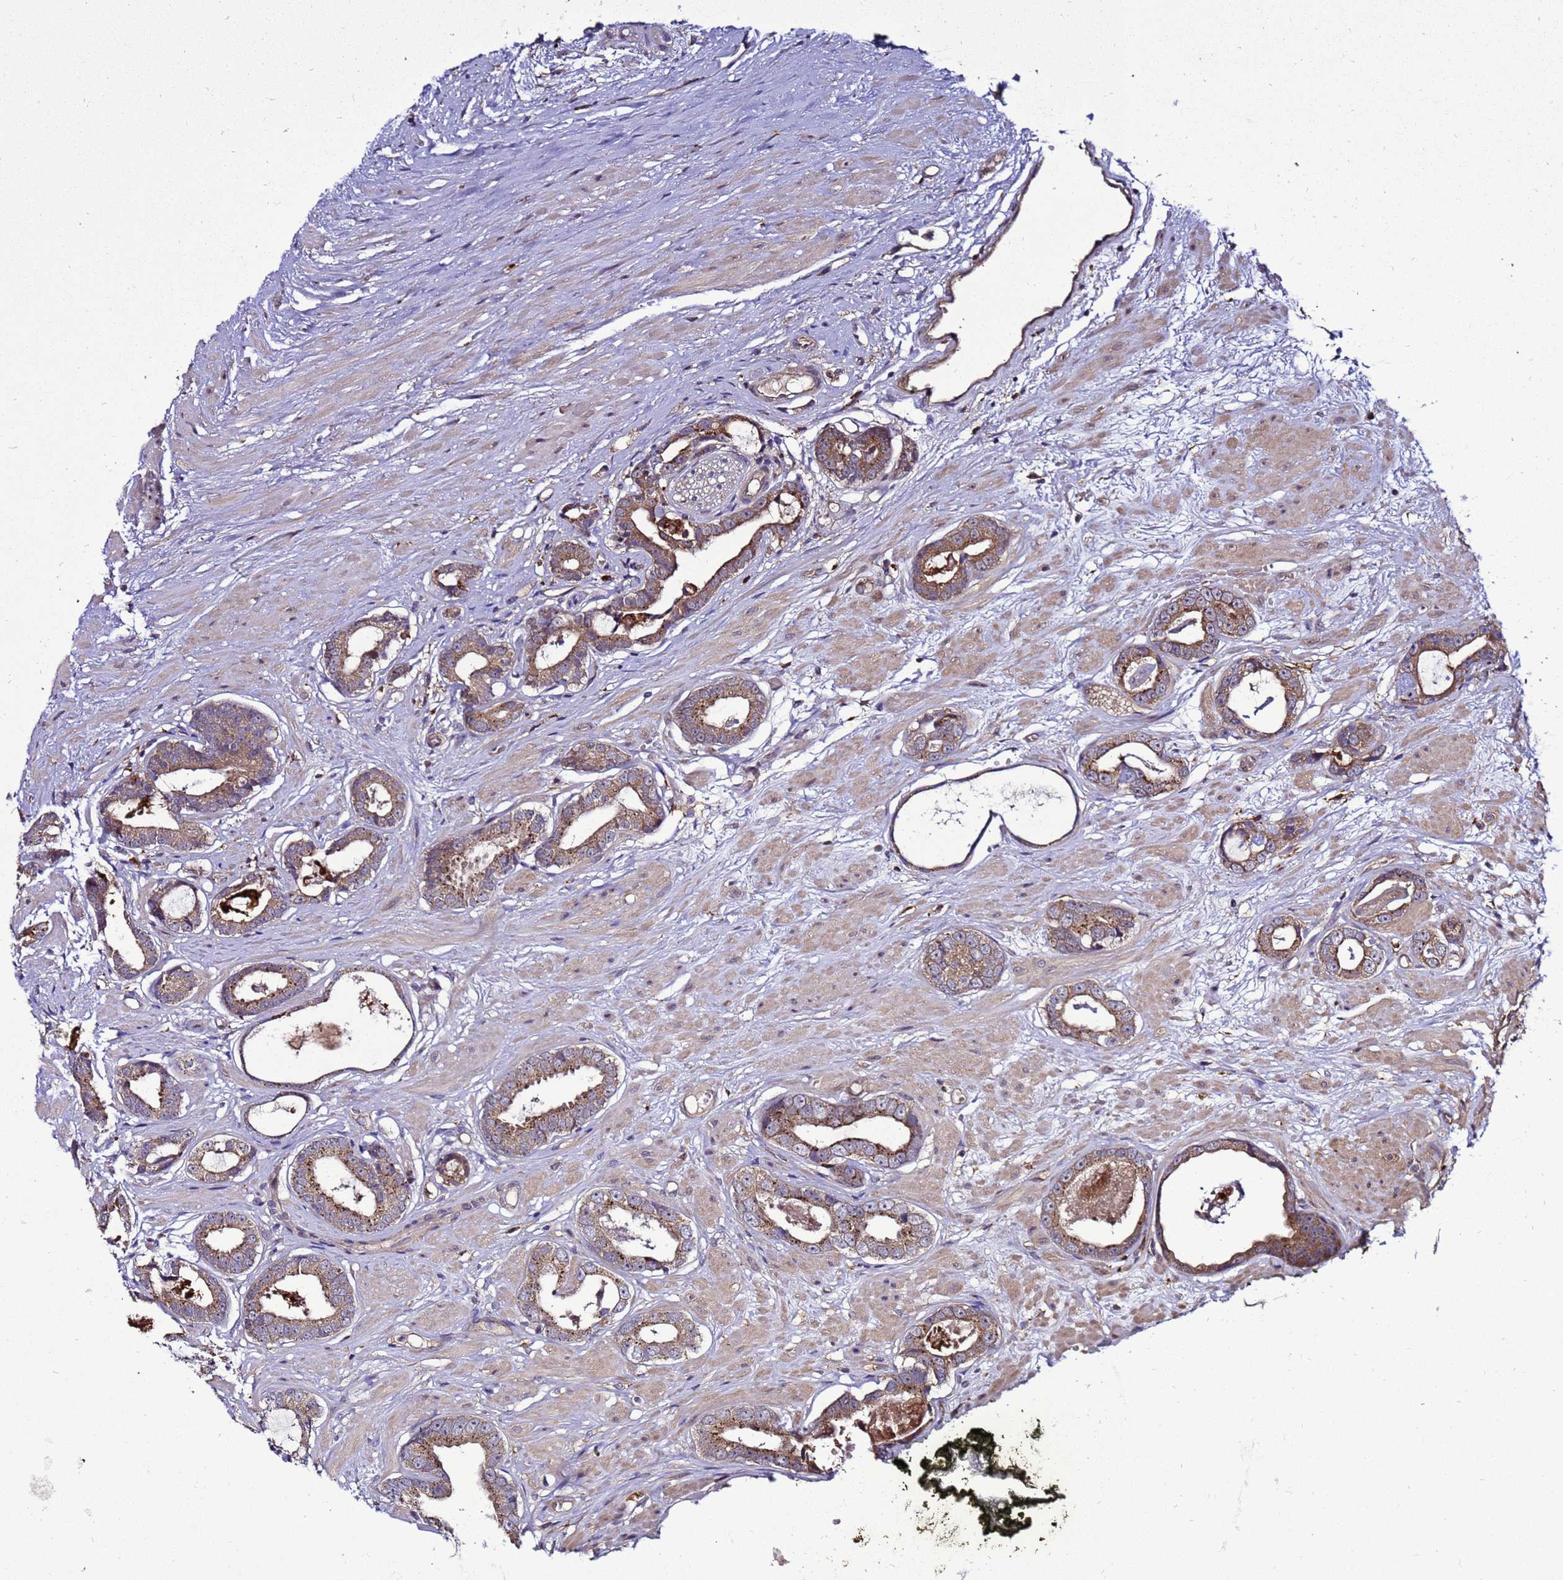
{"staining": {"intensity": "moderate", "quantity": ">75%", "location": "cytoplasmic/membranous"}, "tissue": "prostate cancer", "cell_type": "Tumor cells", "image_type": "cancer", "snomed": [{"axis": "morphology", "description": "Adenocarcinoma, Low grade"}, {"axis": "topography", "description": "Prostate"}], "caption": "Immunohistochemical staining of human adenocarcinoma (low-grade) (prostate) demonstrates moderate cytoplasmic/membranous protein positivity in about >75% of tumor cells. (DAB = brown stain, brightfield microscopy at high magnification).", "gene": "TRABD", "patient": {"sex": "male", "age": 64}}